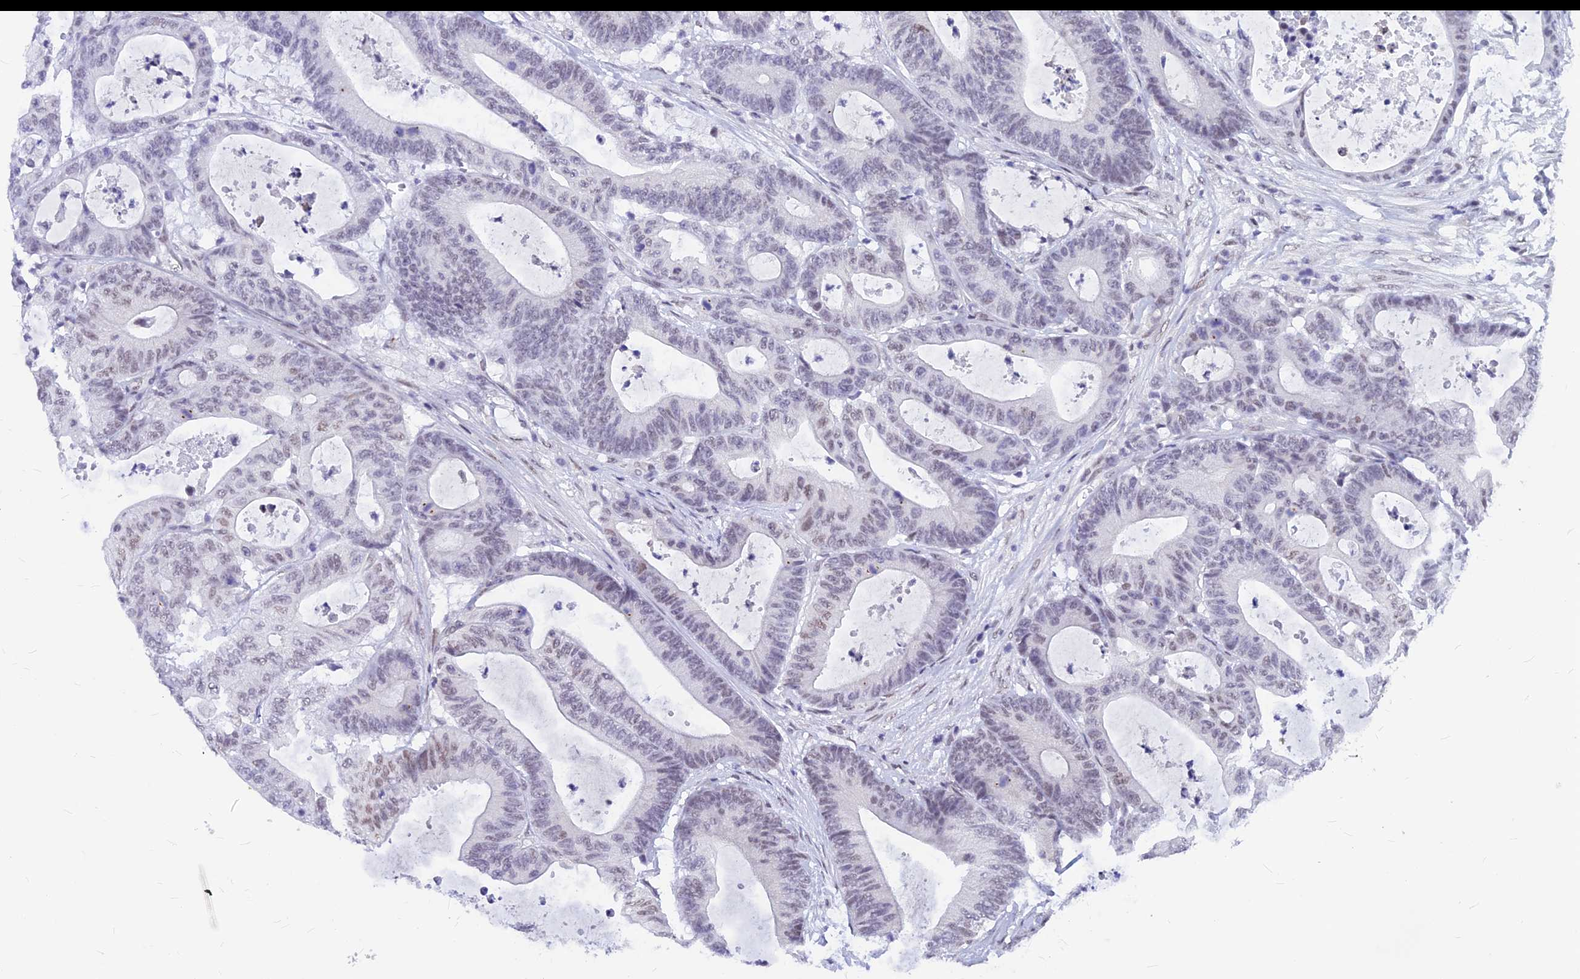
{"staining": {"intensity": "weak", "quantity": "<25%", "location": "nuclear"}, "tissue": "colorectal cancer", "cell_type": "Tumor cells", "image_type": "cancer", "snomed": [{"axis": "morphology", "description": "Adenocarcinoma, NOS"}, {"axis": "topography", "description": "Colon"}], "caption": "Tumor cells are negative for protein expression in human adenocarcinoma (colorectal).", "gene": "KCTD13", "patient": {"sex": "female", "age": 84}}